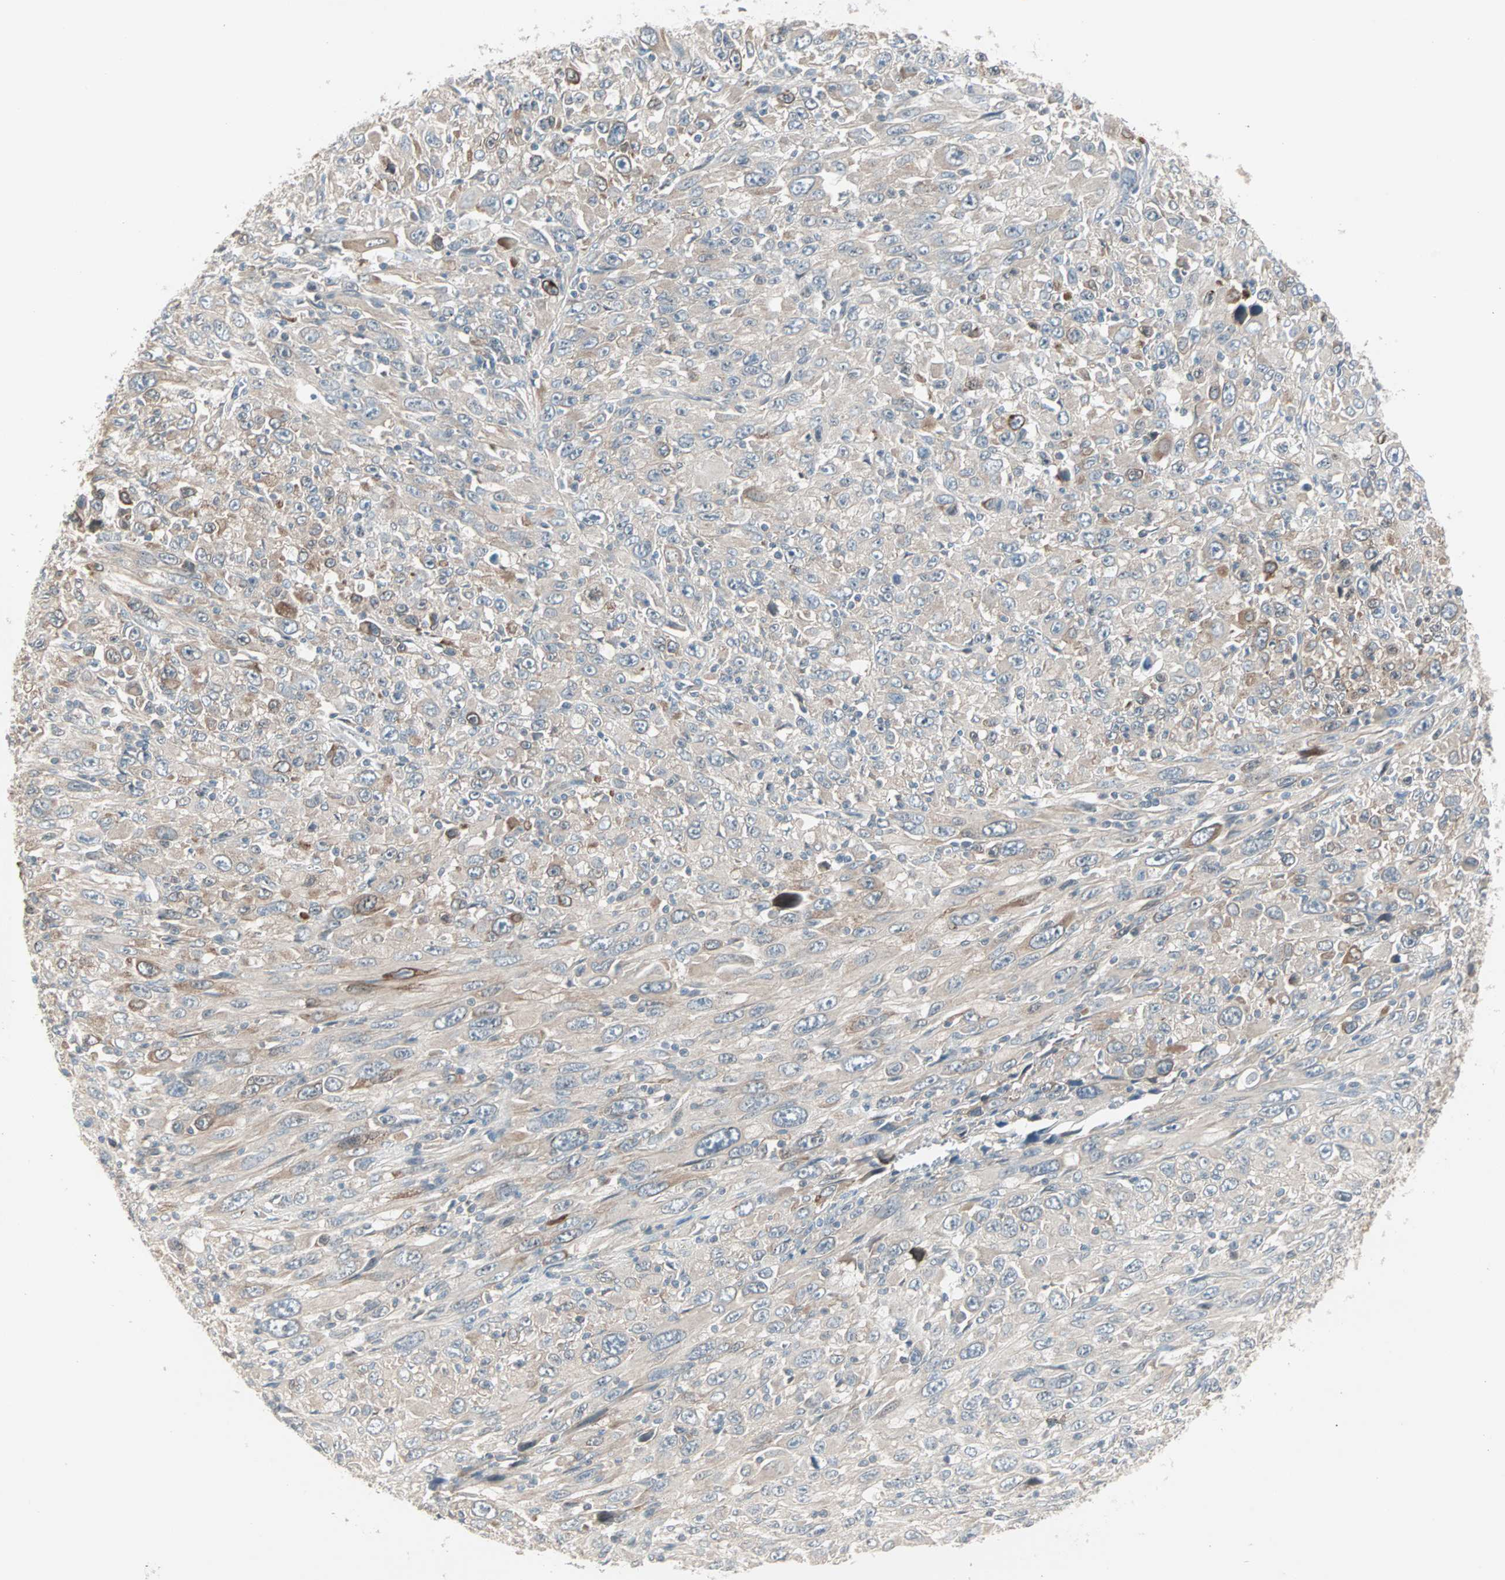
{"staining": {"intensity": "weak", "quantity": ">75%", "location": "cytoplasmic/membranous"}, "tissue": "melanoma", "cell_type": "Tumor cells", "image_type": "cancer", "snomed": [{"axis": "morphology", "description": "Malignant melanoma, Metastatic site"}, {"axis": "topography", "description": "Skin"}], "caption": "The immunohistochemical stain highlights weak cytoplasmic/membranous staining in tumor cells of malignant melanoma (metastatic site) tissue. (brown staining indicates protein expression, while blue staining denotes nuclei).", "gene": "ZFP36", "patient": {"sex": "female", "age": 56}}